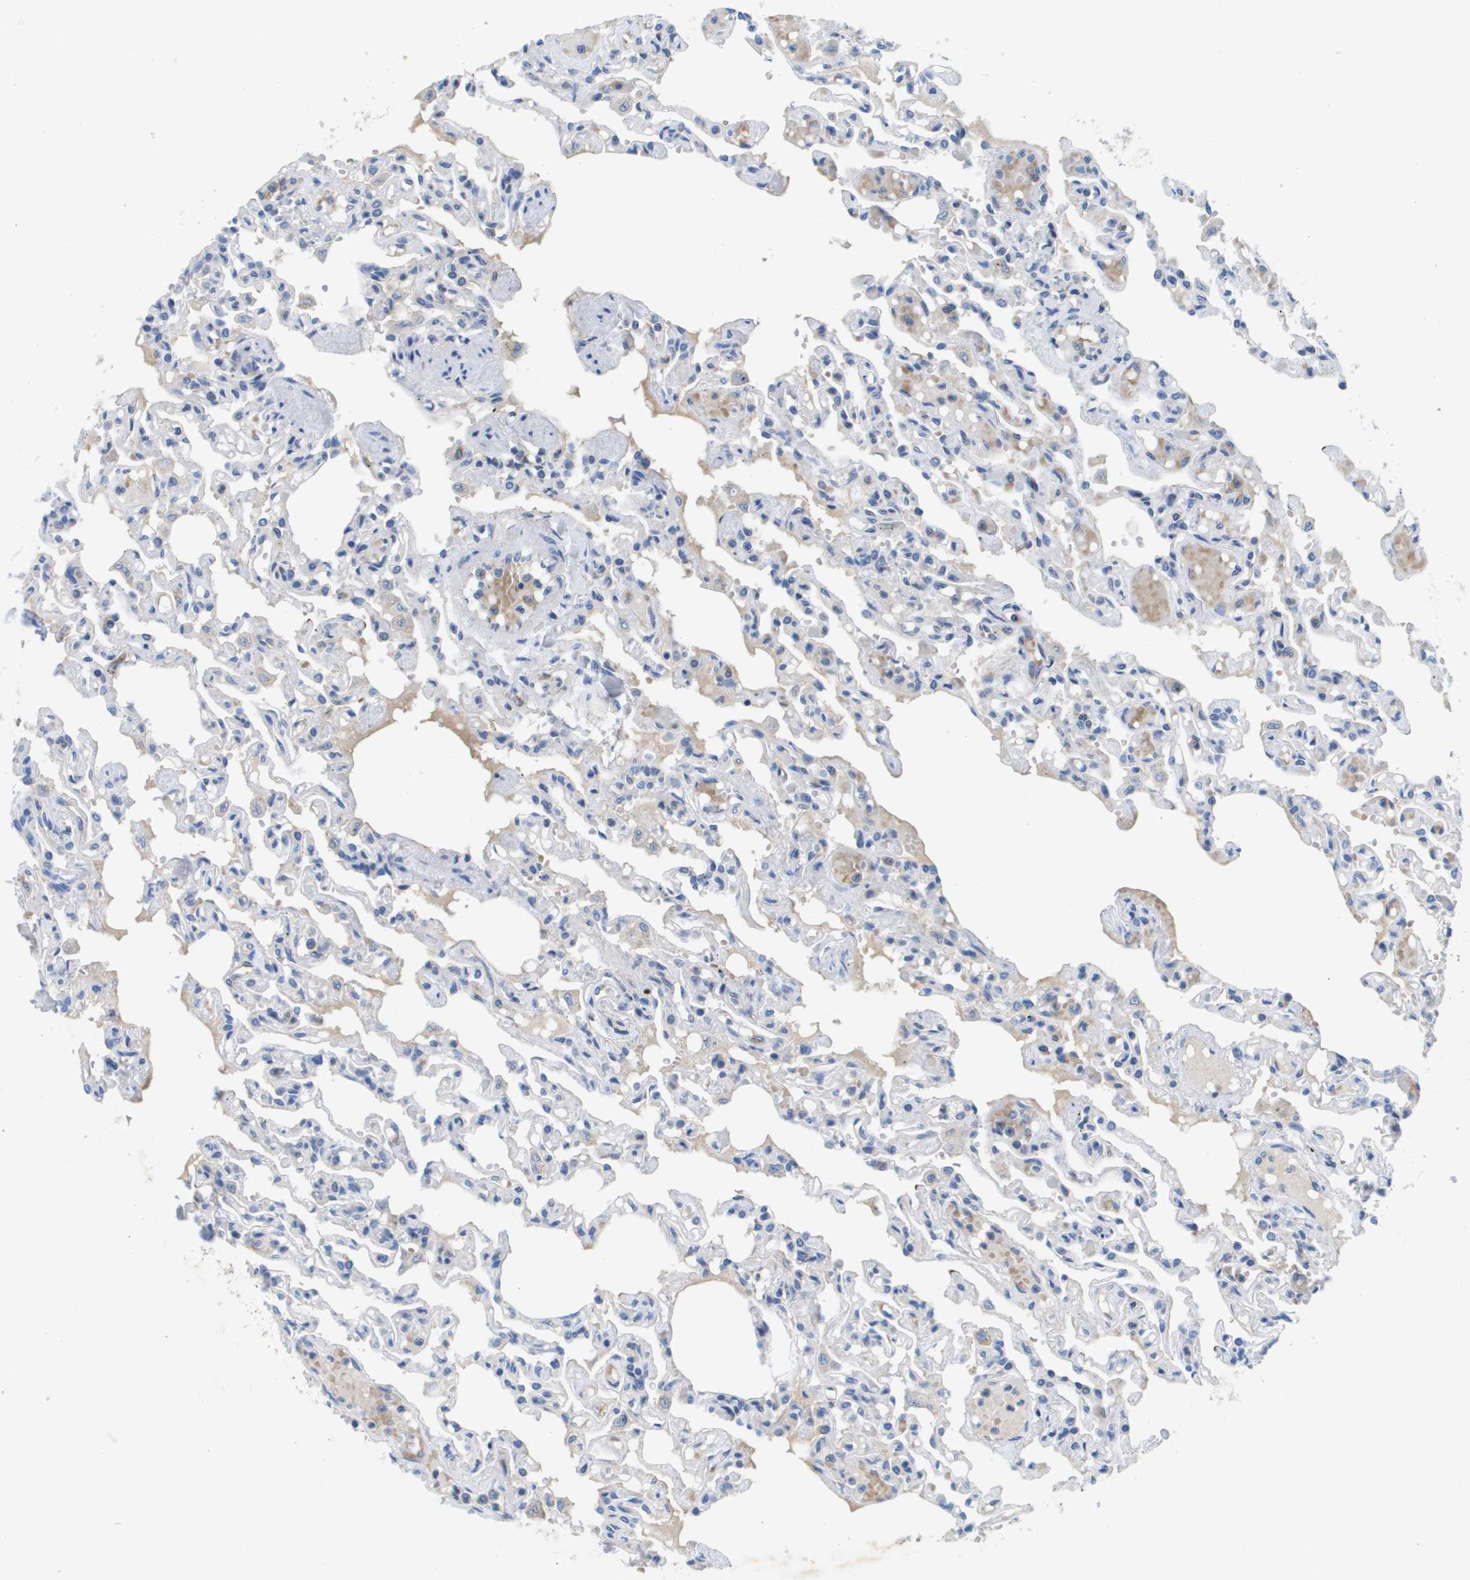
{"staining": {"intensity": "weak", "quantity": "<25%", "location": "cytoplasmic/membranous"}, "tissue": "lung", "cell_type": "Alveolar cells", "image_type": "normal", "snomed": [{"axis": "morphology", "description": "Normal tissue, NOS"}, {"axis": "topography", "description": "Lung"}], "caption": "Immunohistochemical staining of benign human lung exhibits no significant staining in alveolar cells.", "gene": "LIPG", "patient": {"sex": "male", "age": 21}}